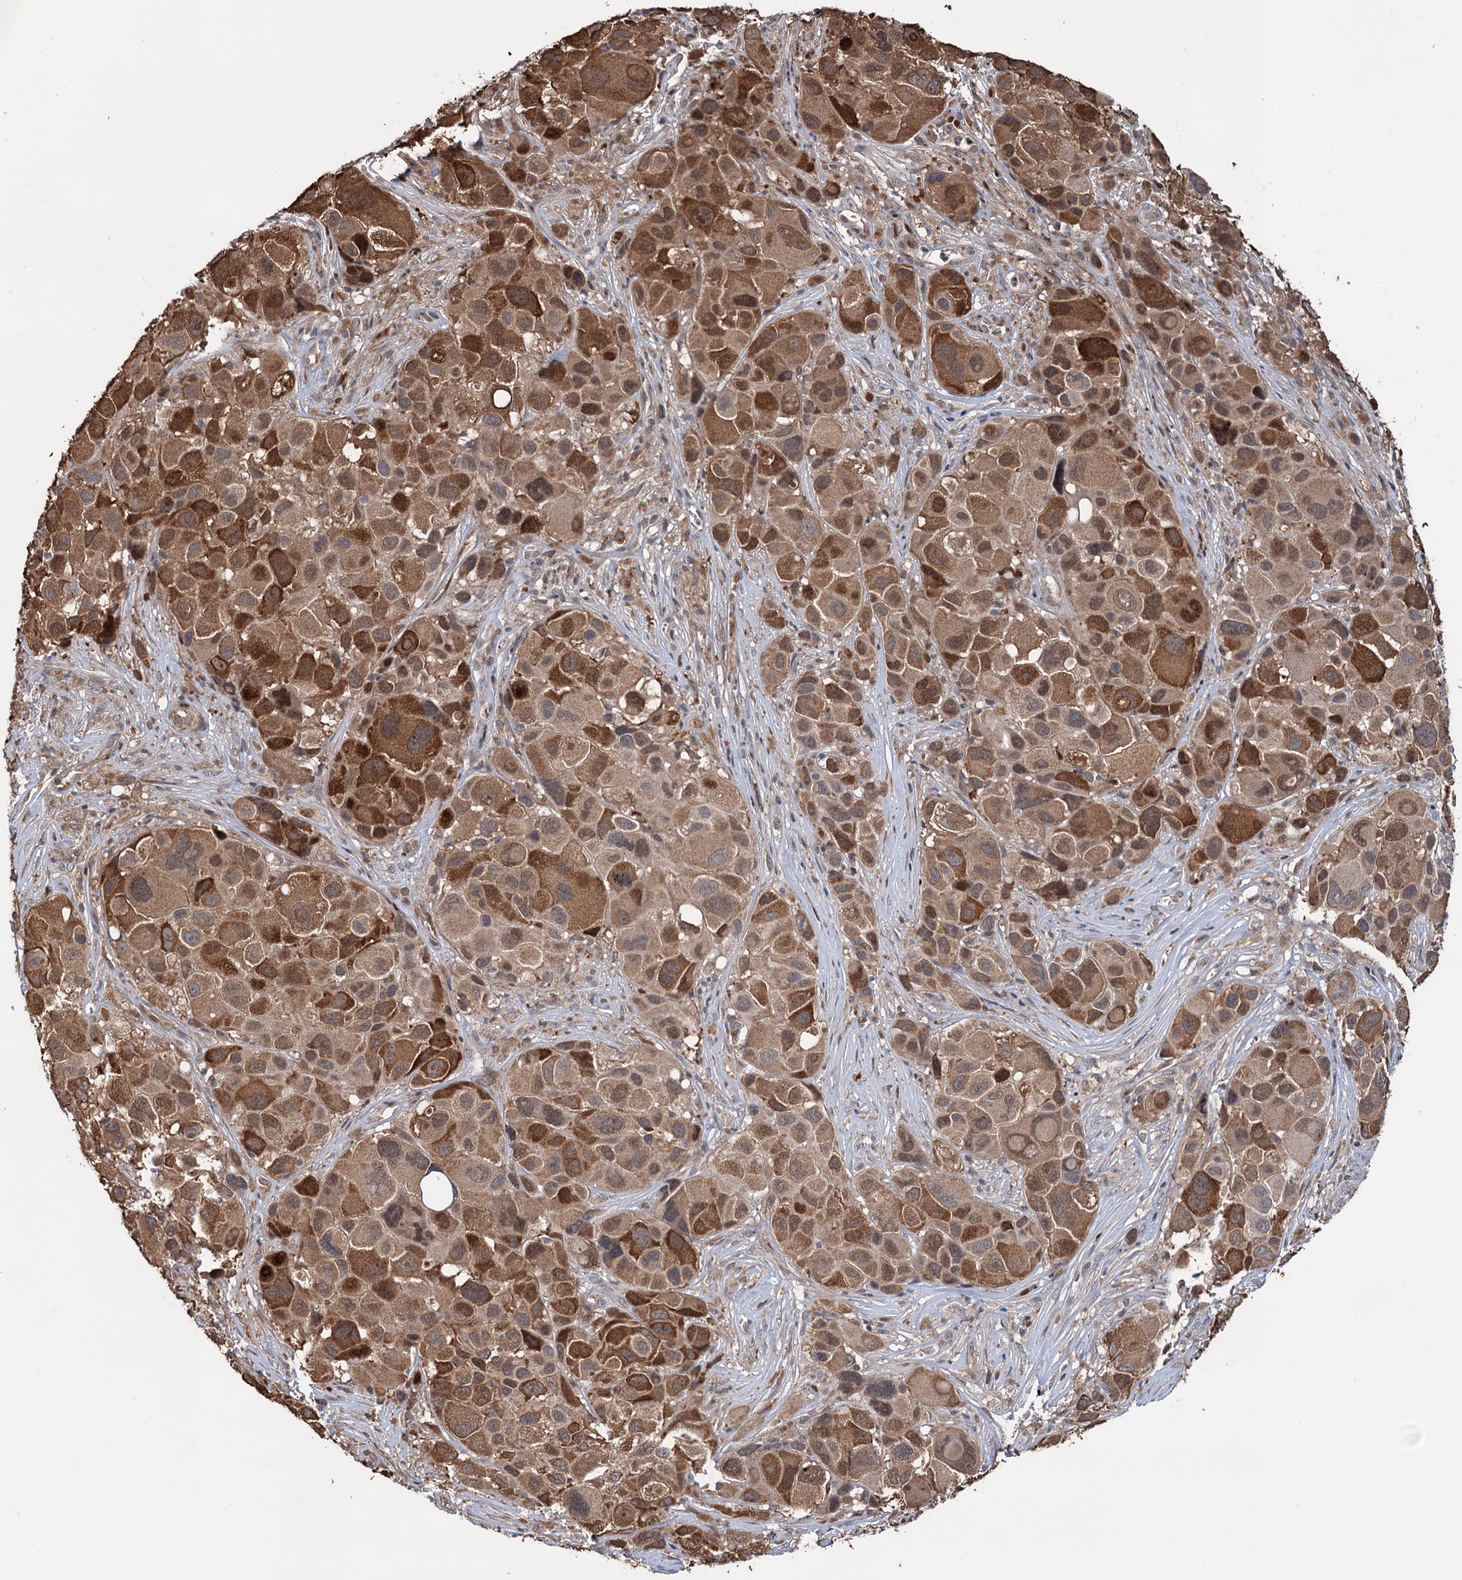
{"staining": {"intensity": "moderate", "quantity": ">75%", "location": "cytoplasmic/membranous,nuclear"}, "tissue": "melanoma", "cell_type": "Tumor cells", "image_type": "cancer", "snomed": [{"axis": "morphology", "description": "Malignant melanoma, NOS"}, {"axis": "topography", "description": "Skin of trunk"}], "caption": "Immunohistochemical staining of malignant melanoma shows moderate cytoplasmic/membranous and nuclear protein positivity in about >75% of tumor cells.", "gene": "NCAPD2", "patient": {"sex": "male", "age": 71}}